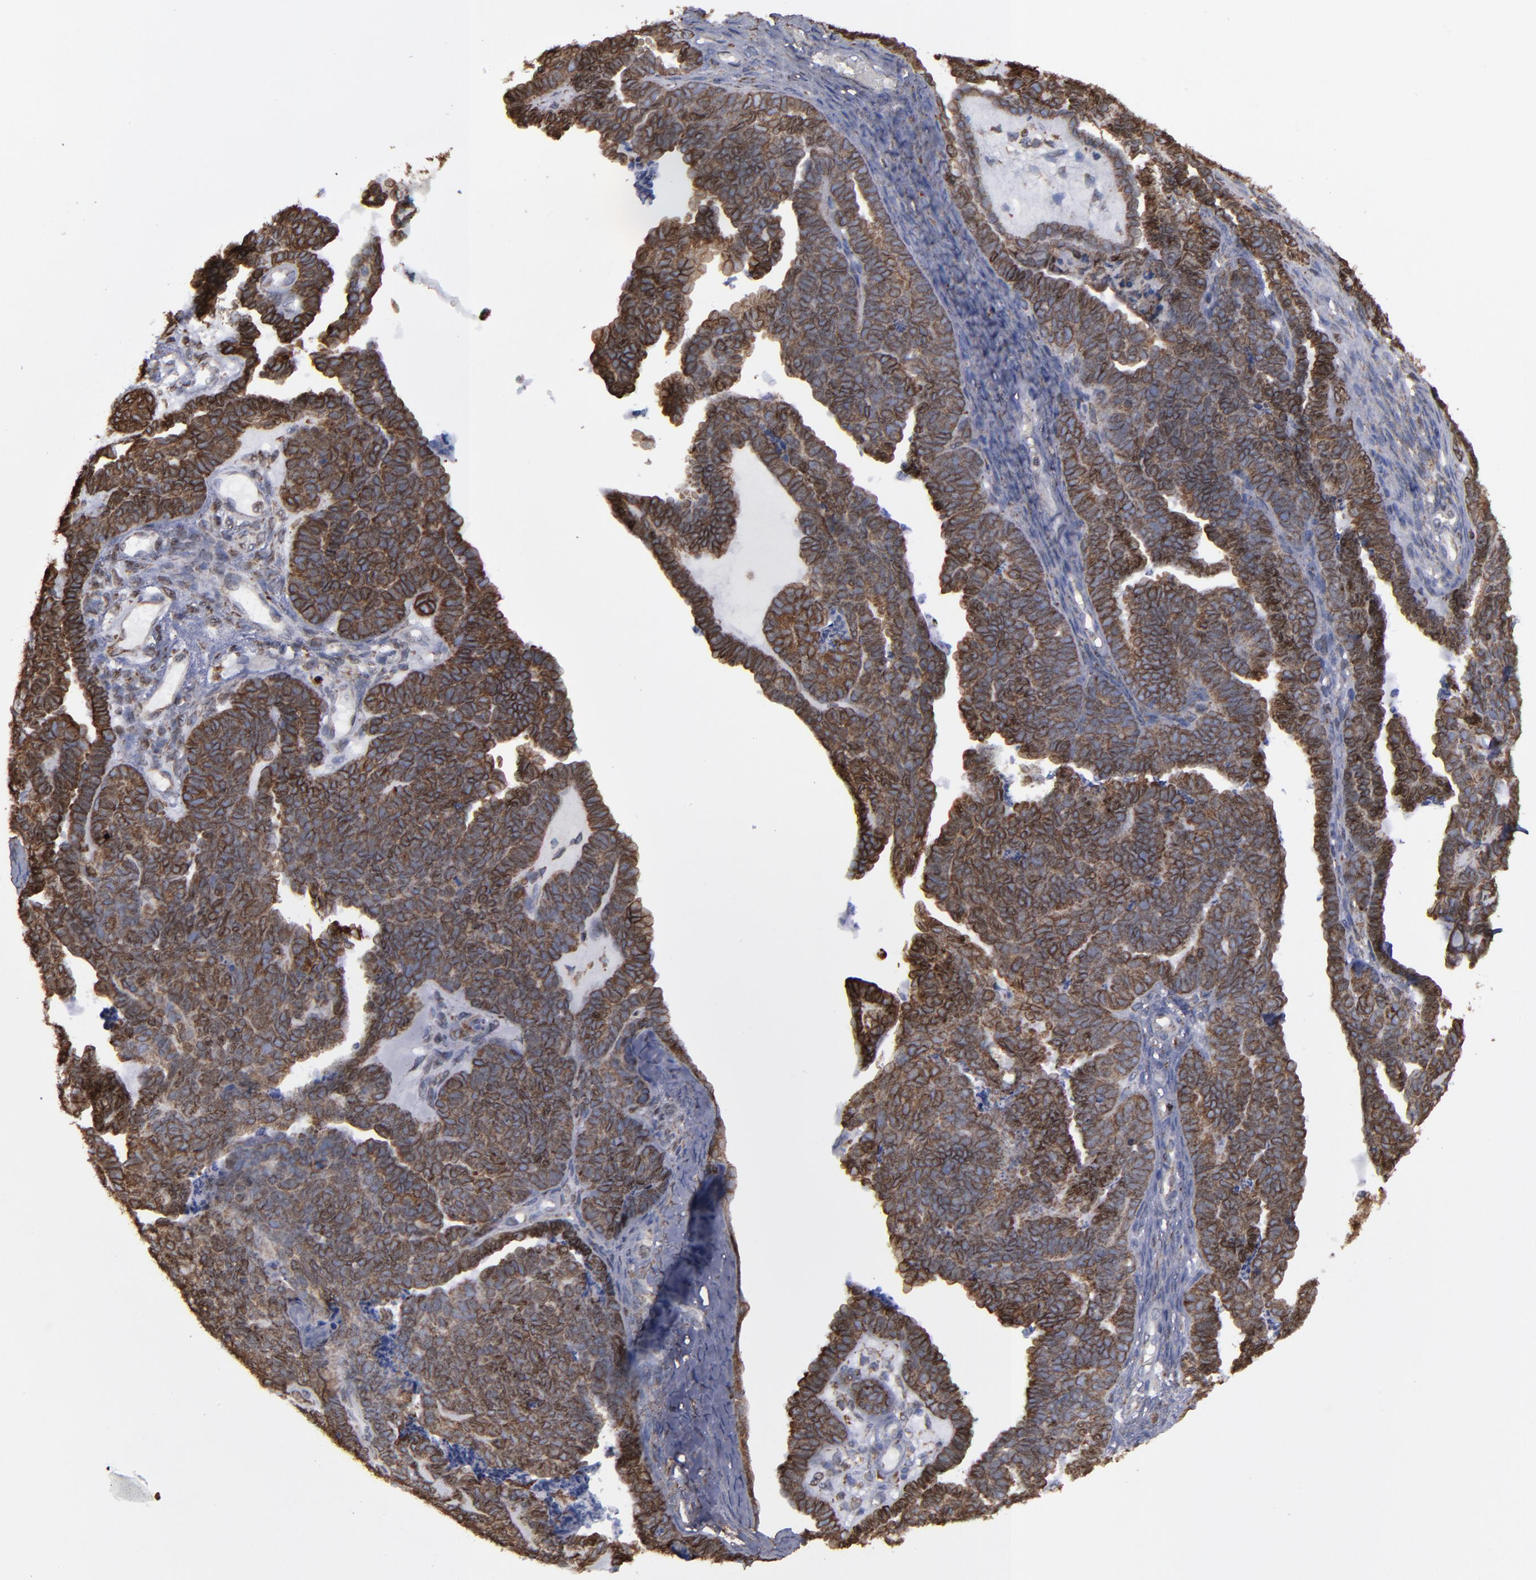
{"staining": {"intensity": "strong", "quantity": ">75%", "location": "cytoplasmic/membranous"}, "tissue": "endometrial cancer", "cell_type": "Tumor cells", "image_type": "cancer", "snomed": [{"axis": "morphology", "description": "Neoplasm, malignant, NOS"}, {"axis": "topography", "description": "Endometrium"}], "caption": "A high amount of strong cytoplasmic/membranous staining is seen in approximately >75% of tumor cells in endometrial cancer tissue.", "gene": "ERLIN2", "patient": {"sex": "female", "age": 74}}